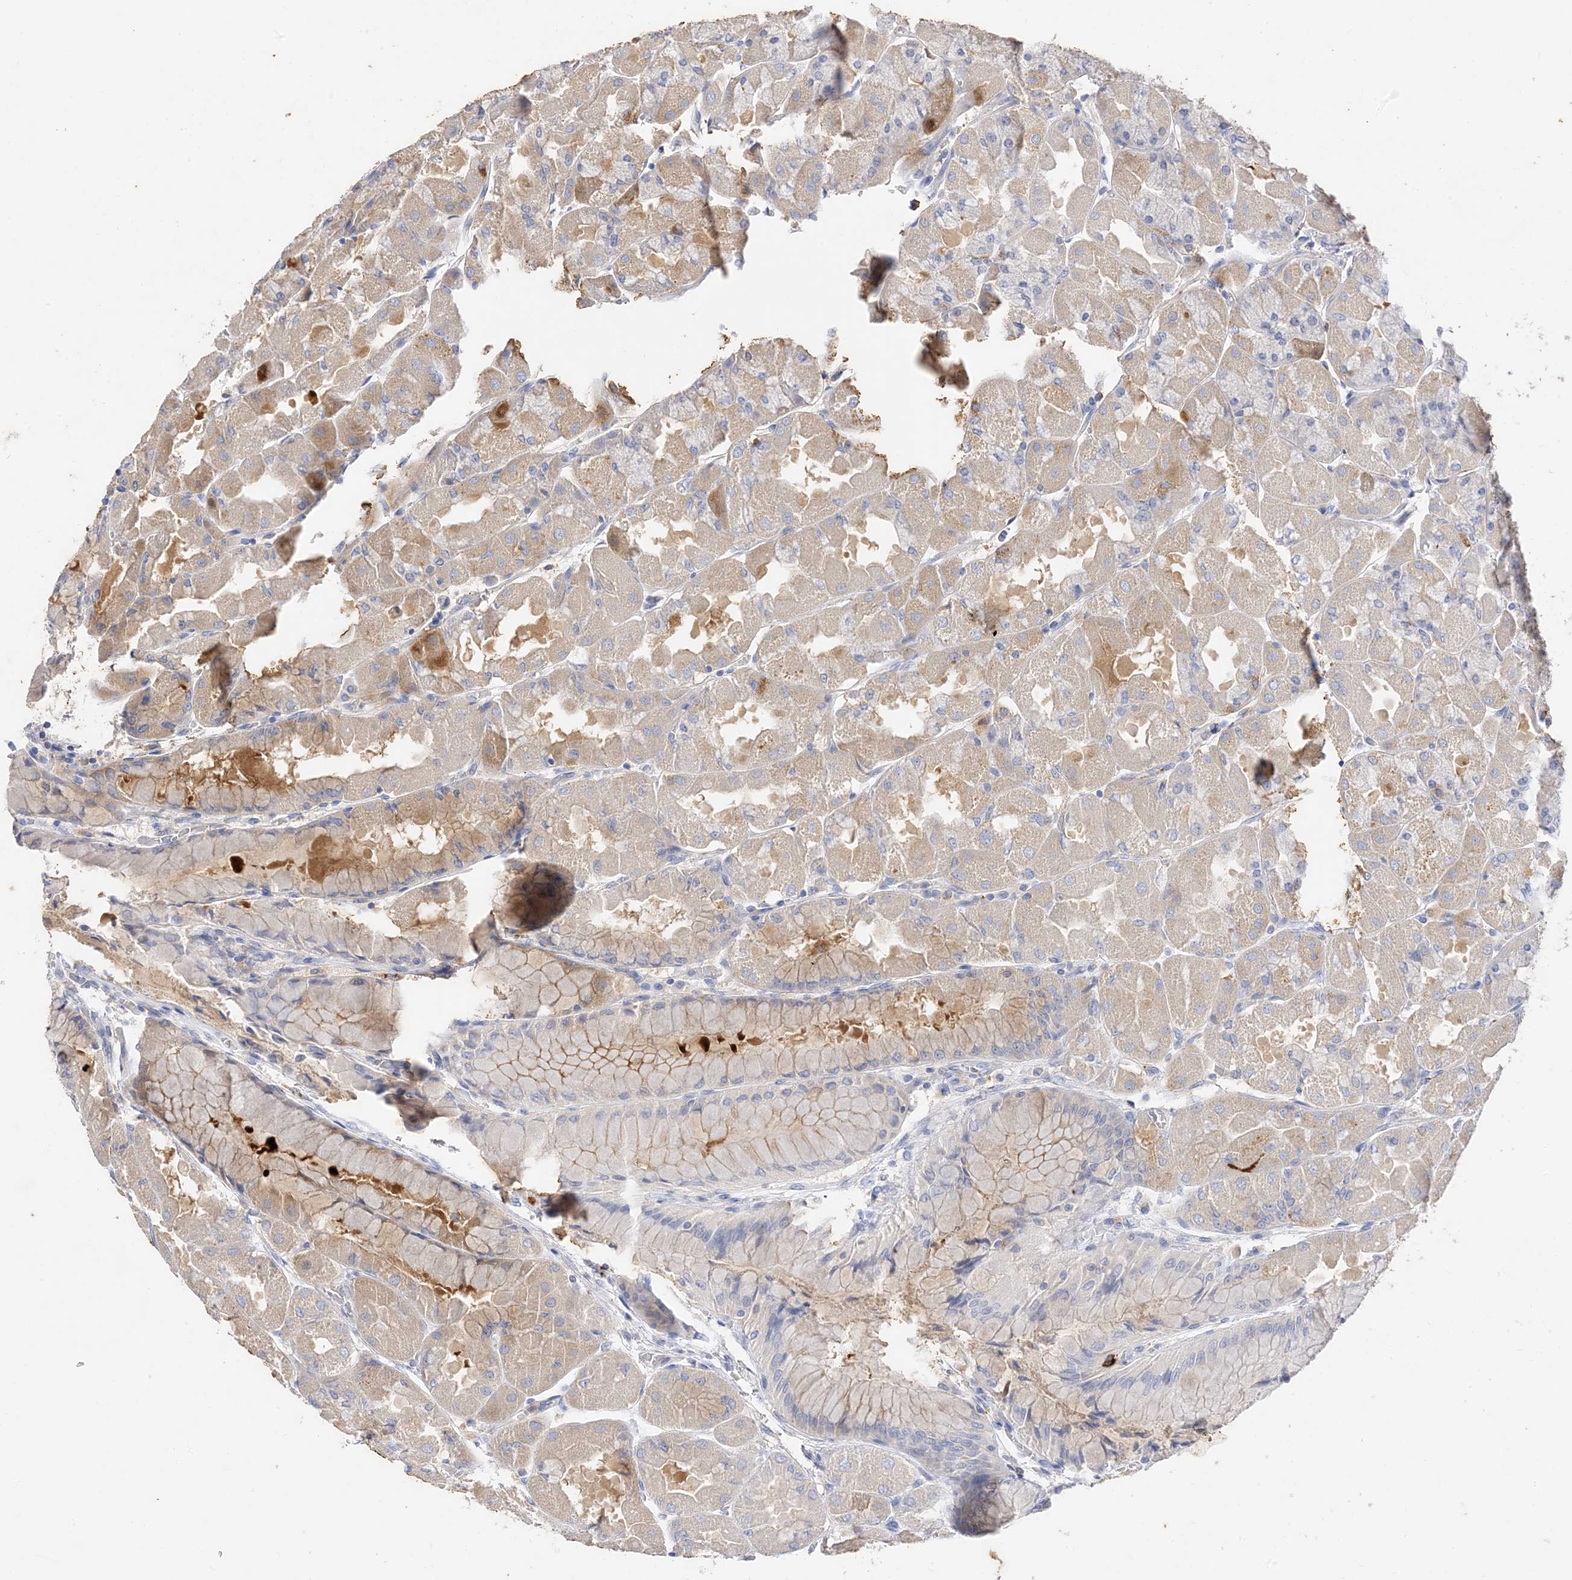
{"staining": {"intensity": "moderate", "quantity": "25%-75%", "location": "cytoplasmic/membranous"}, "tissue": "stomach", "cell_type": "Glandular cells", "image_type": "normal", "snomed": [{"axis": "morphology", "description": "Normal tissue, NOS"}, {"axis": "topography", "description": "Stomach"}], "caption": "Unremarkable stomach exhibits moderate cytoplasmic/membranous staining in about 25%-75% of glandular cells The staining was performed using DAB (3,3'-diaminobenzidine) to visualize the protein expression in brown, while the nuclei were stained in blue with hematoxylin (Magnification: 20x)..", "gene": "ARV1", "patient": {"sex": "female", "age": 61}}